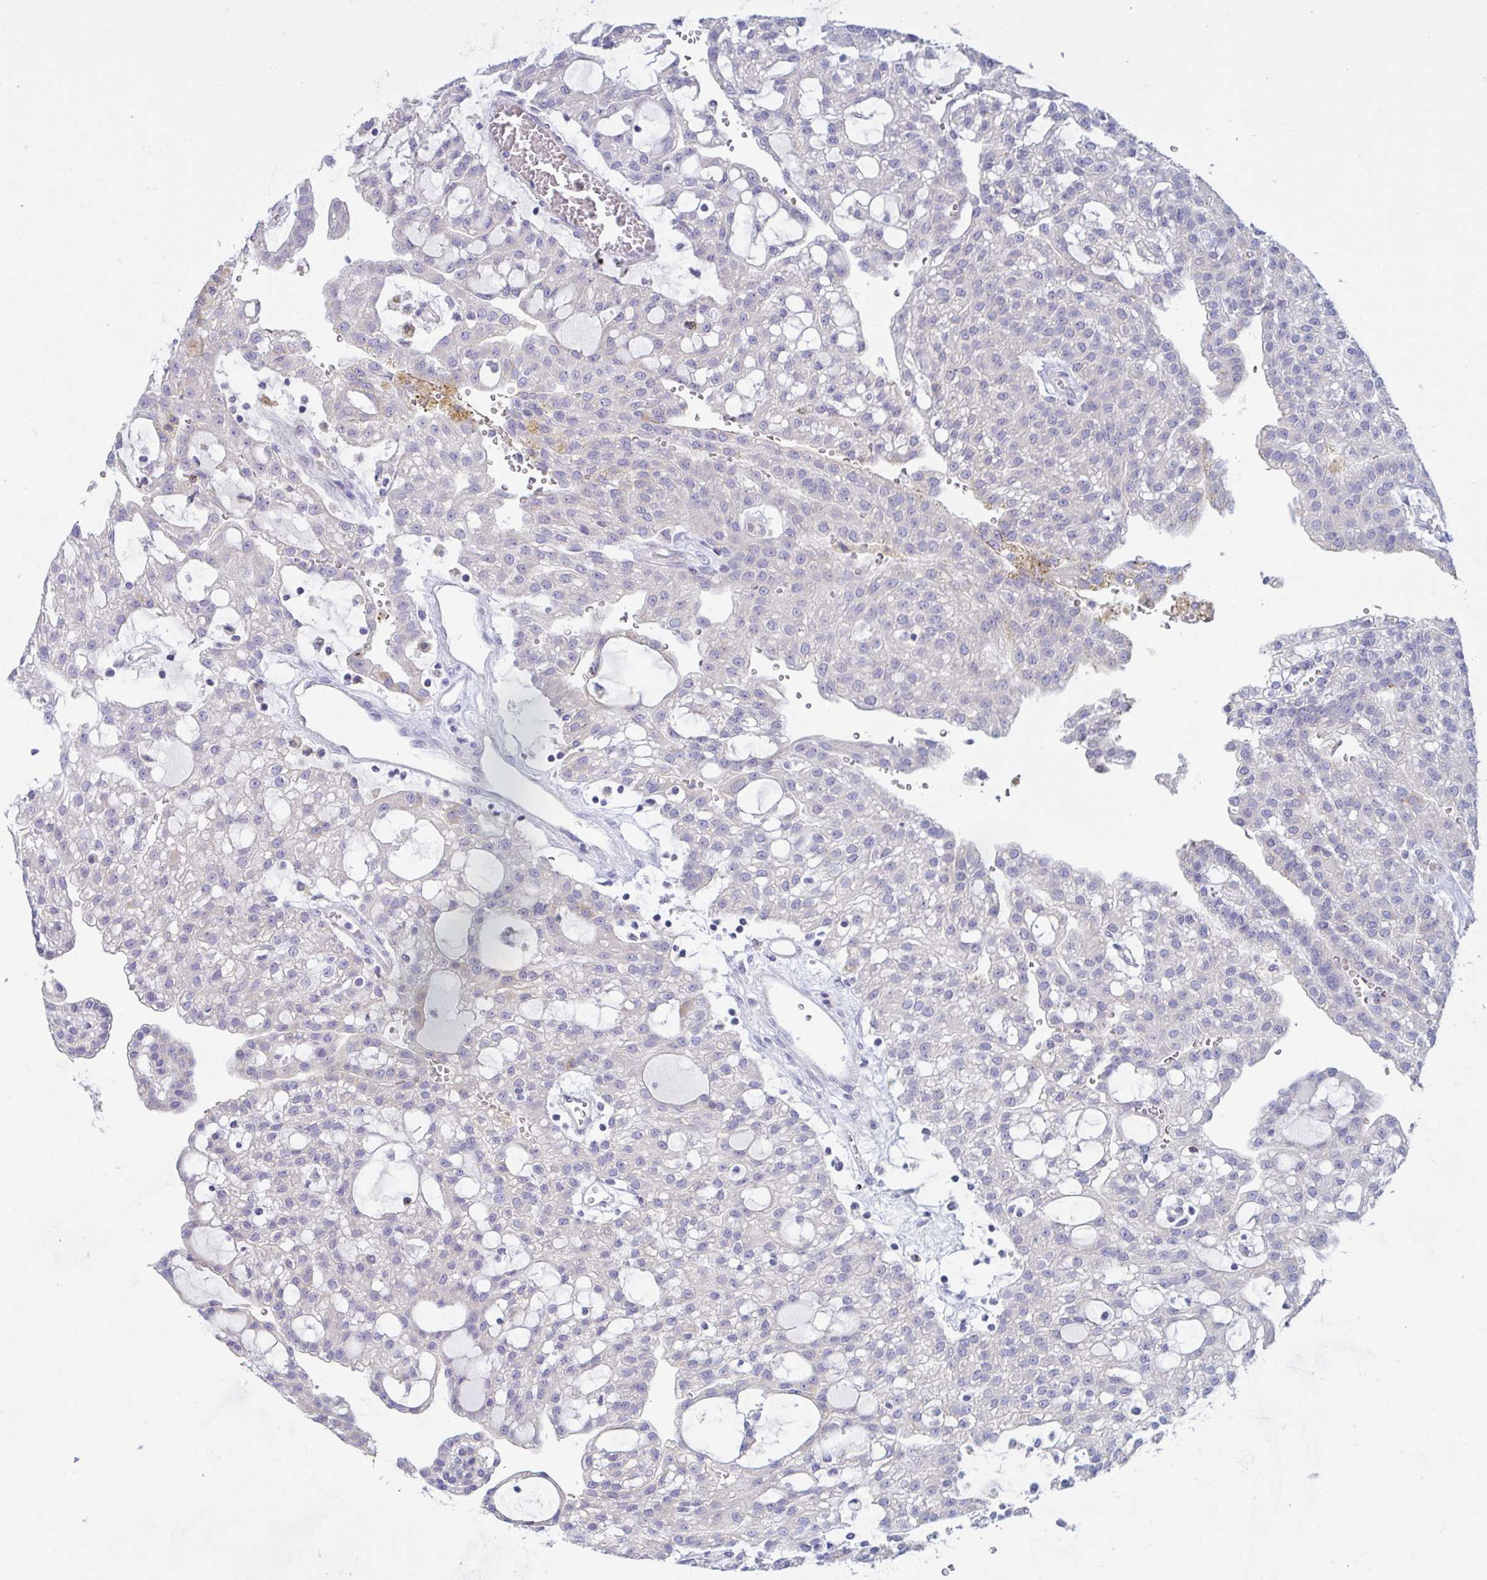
{"staining": {"intensity": "negative", "quantity": "none", "location": "none"}, "tissue": "renal cancer", "cell_type": "Tumor cells", "image_type": "cancer", "snomed": [{"axis": "morphology", "description": "Adenocarcinoma, NOS"}, {"axis": "topography", "description": "Kidney"}], "caption": "A photomicrograph of human renal cancer (adenocarcinoma) is negative for staining in tumor cells.", "gene": "TAS2R38", "patient": {"sex": "male", "age": 63}}